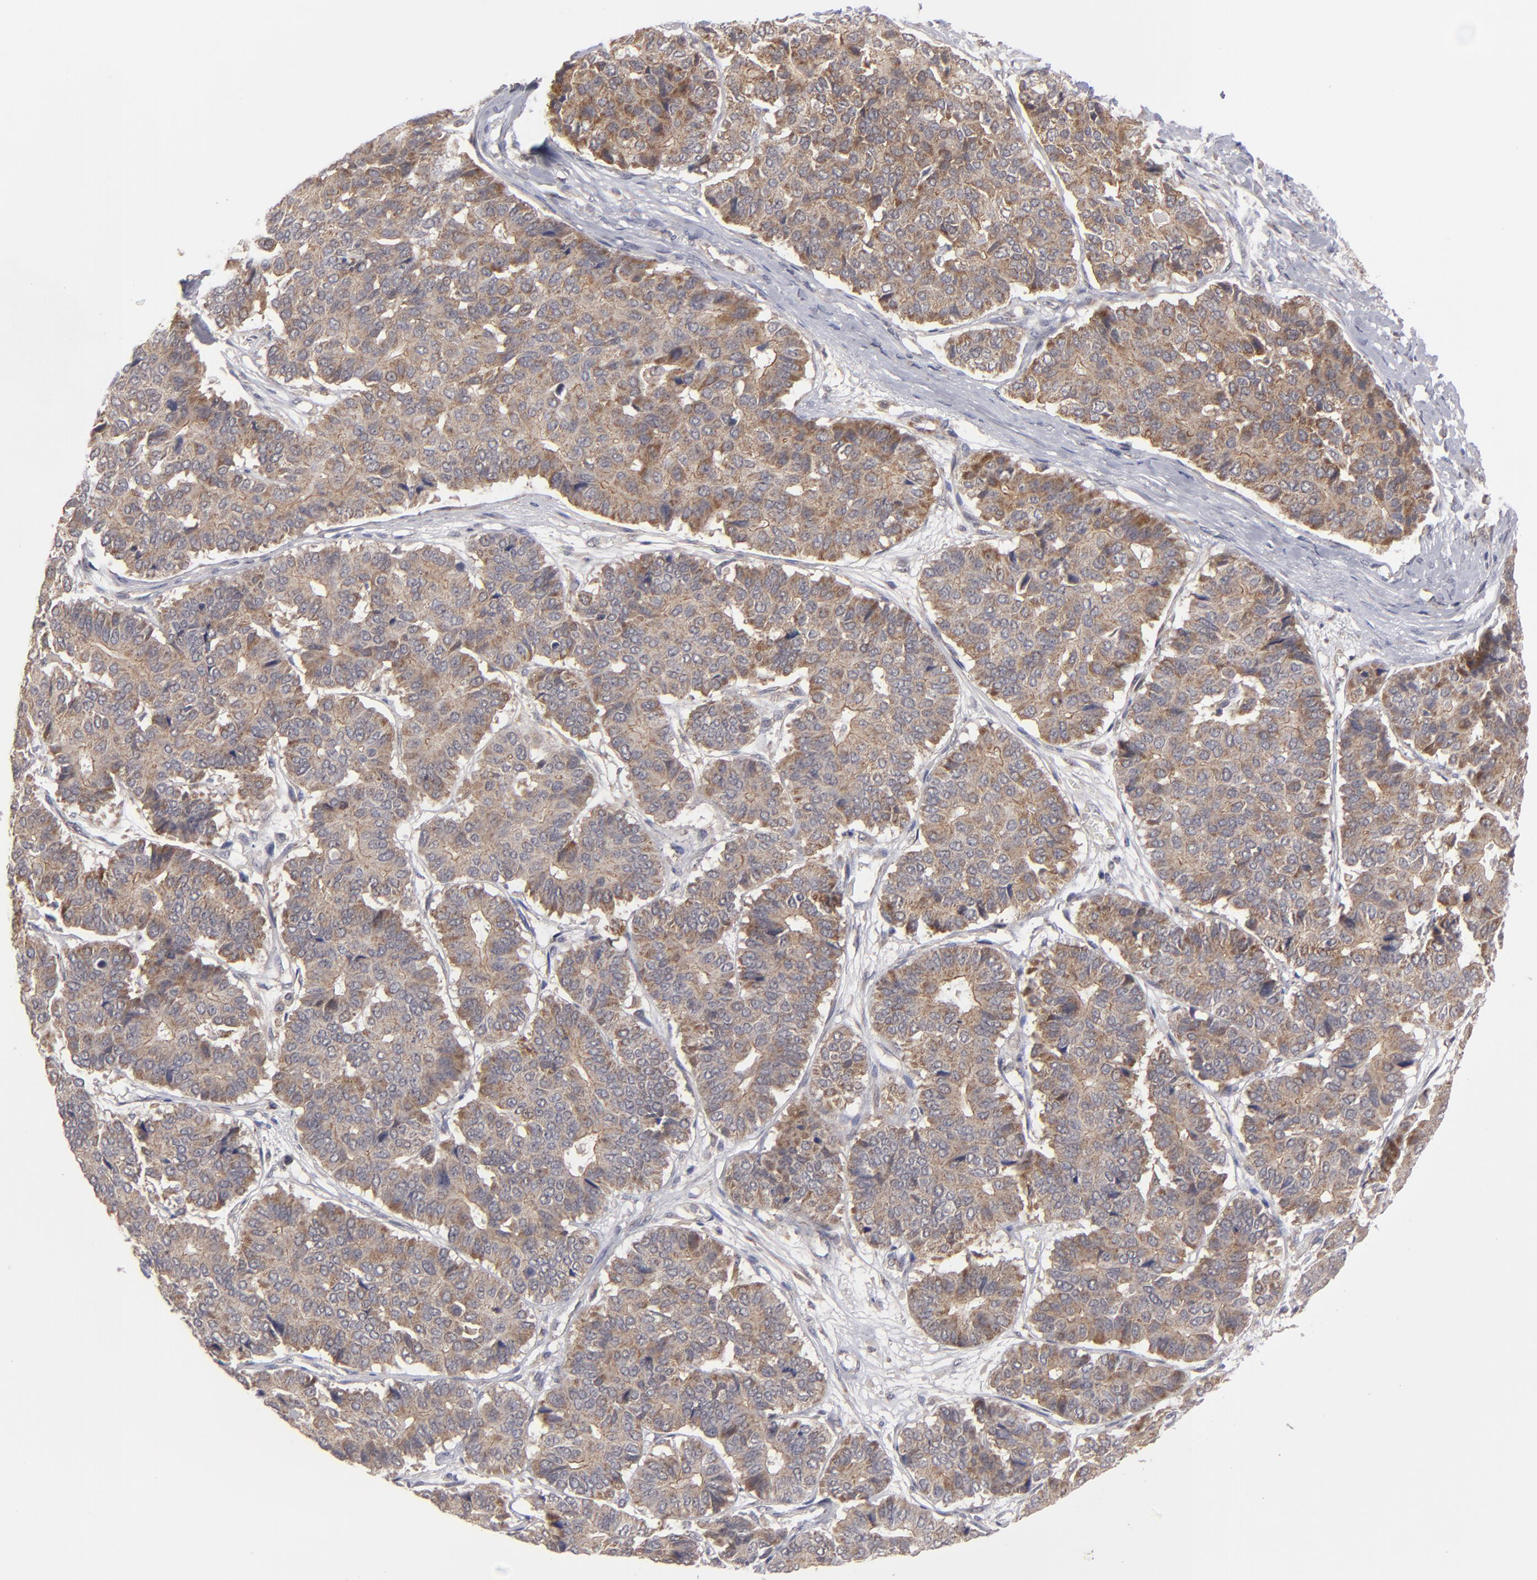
{"staining": {"intensity": "moderate", "quantity": ">75%", "location": "cytoplasmic/membranous"}, "tissue": "pancreatic cancer", "cell_type": "Tumor cells", "image_type": "cancer", "snomed": [{"axis": "morphology", "description": "Adenocarcinoma, NOS"}, {"axis": "topography", "description": "Pancreas"}], "caption": "Human adenocarcinoma (pancreatic) stained for a protein (brown) exhibits moderate cytoplasmic/membranous positive expression in about >75% of tumor cells.", "gene": "GLCCI1", "patient": {"sex": "male", "age": 50}}